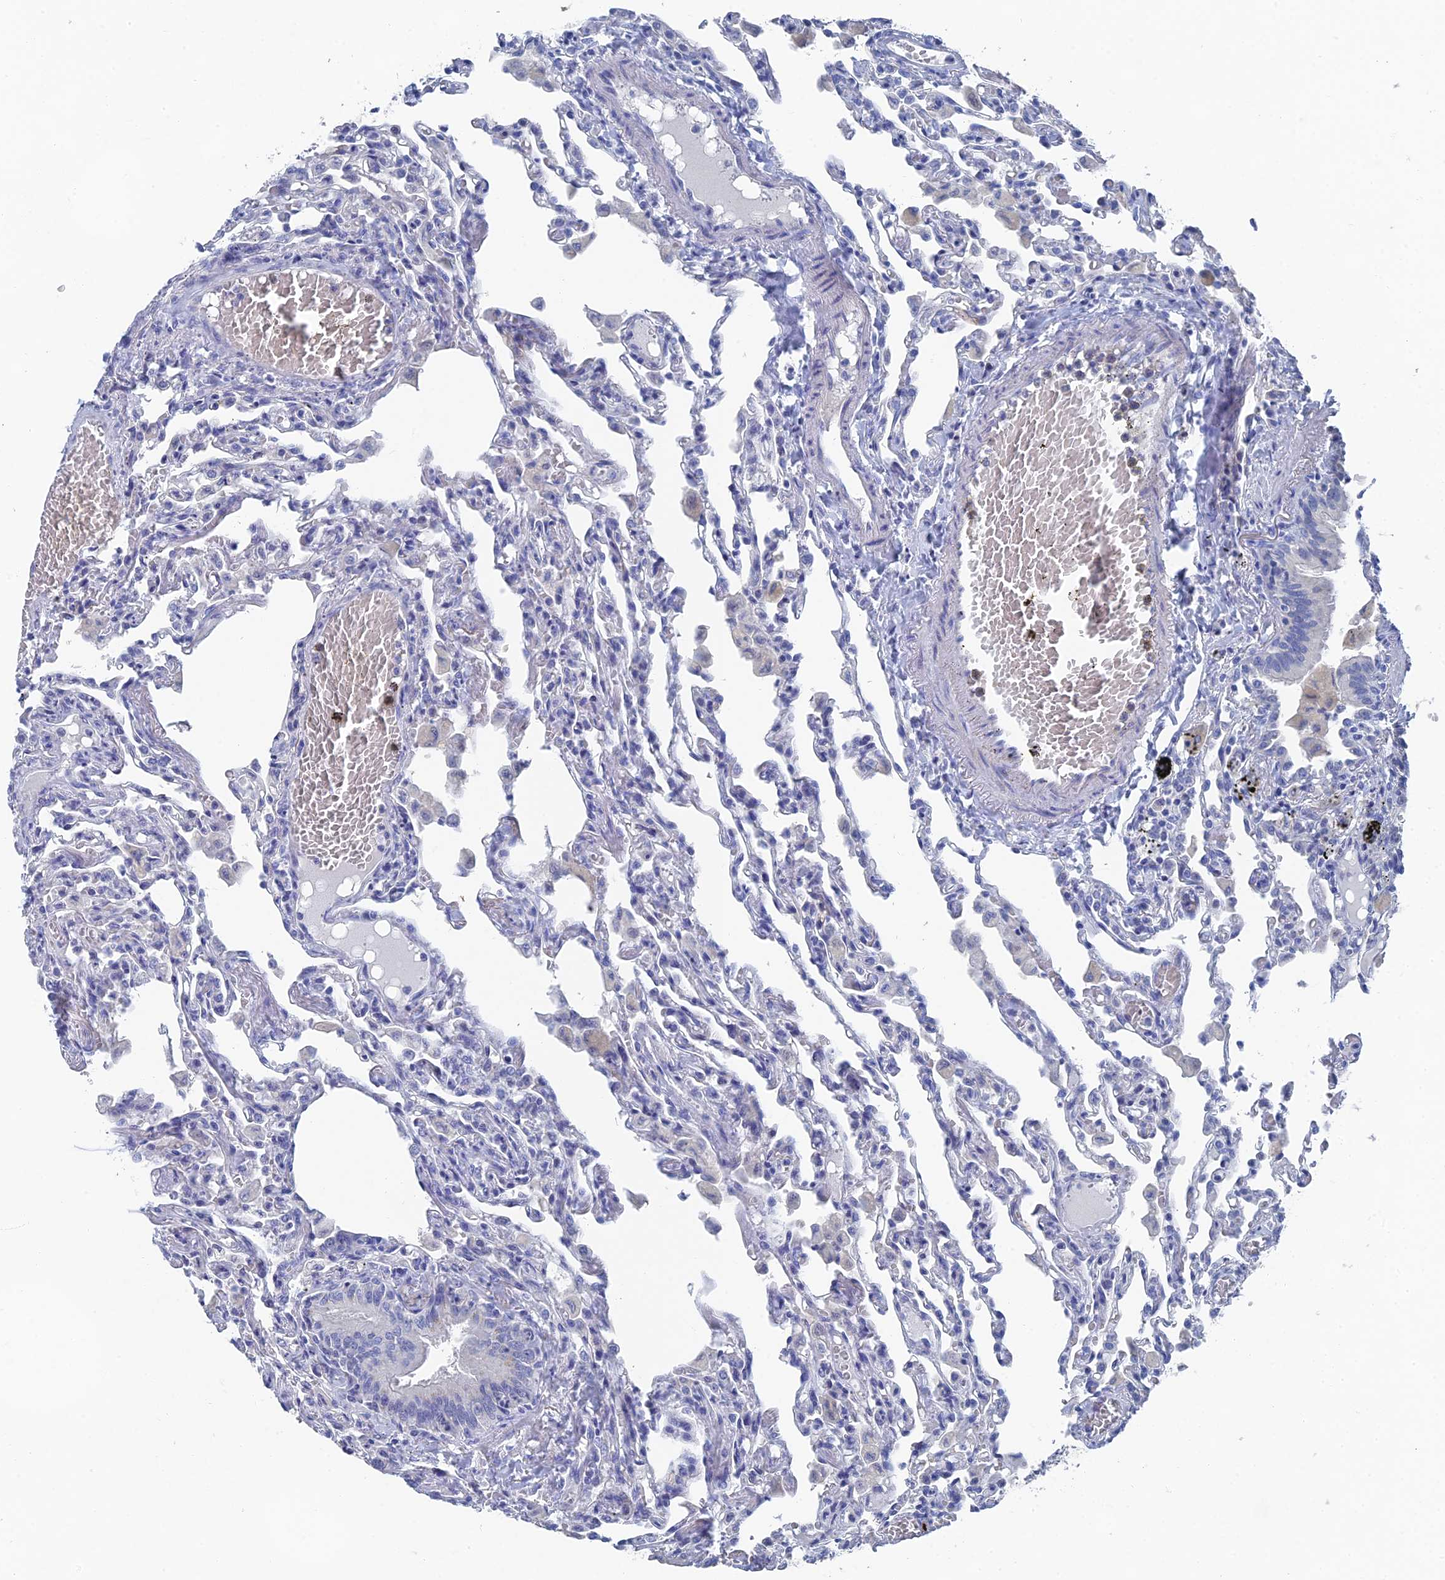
{"staining": {"intensity": "negative", "quantity": "none", "location": "none"}, "tissue": "lung", "cell_type": "Alveolar cells", "image_type": "normal", "snomed": [{"axis": "morphology", "description": "Normal tissue, NOS"}, {"axis": "topography", "description": "Bronchus"}, {"axis": "topography", "description": "Lung"}], "caption": "Immunohistochemistry of benign lung reveals no positivity in alveolar cells. (DAB IHC with hematoxylin counter stain).", "gene": "GFAP", "patient": {"sex": "female", "age": 49}}